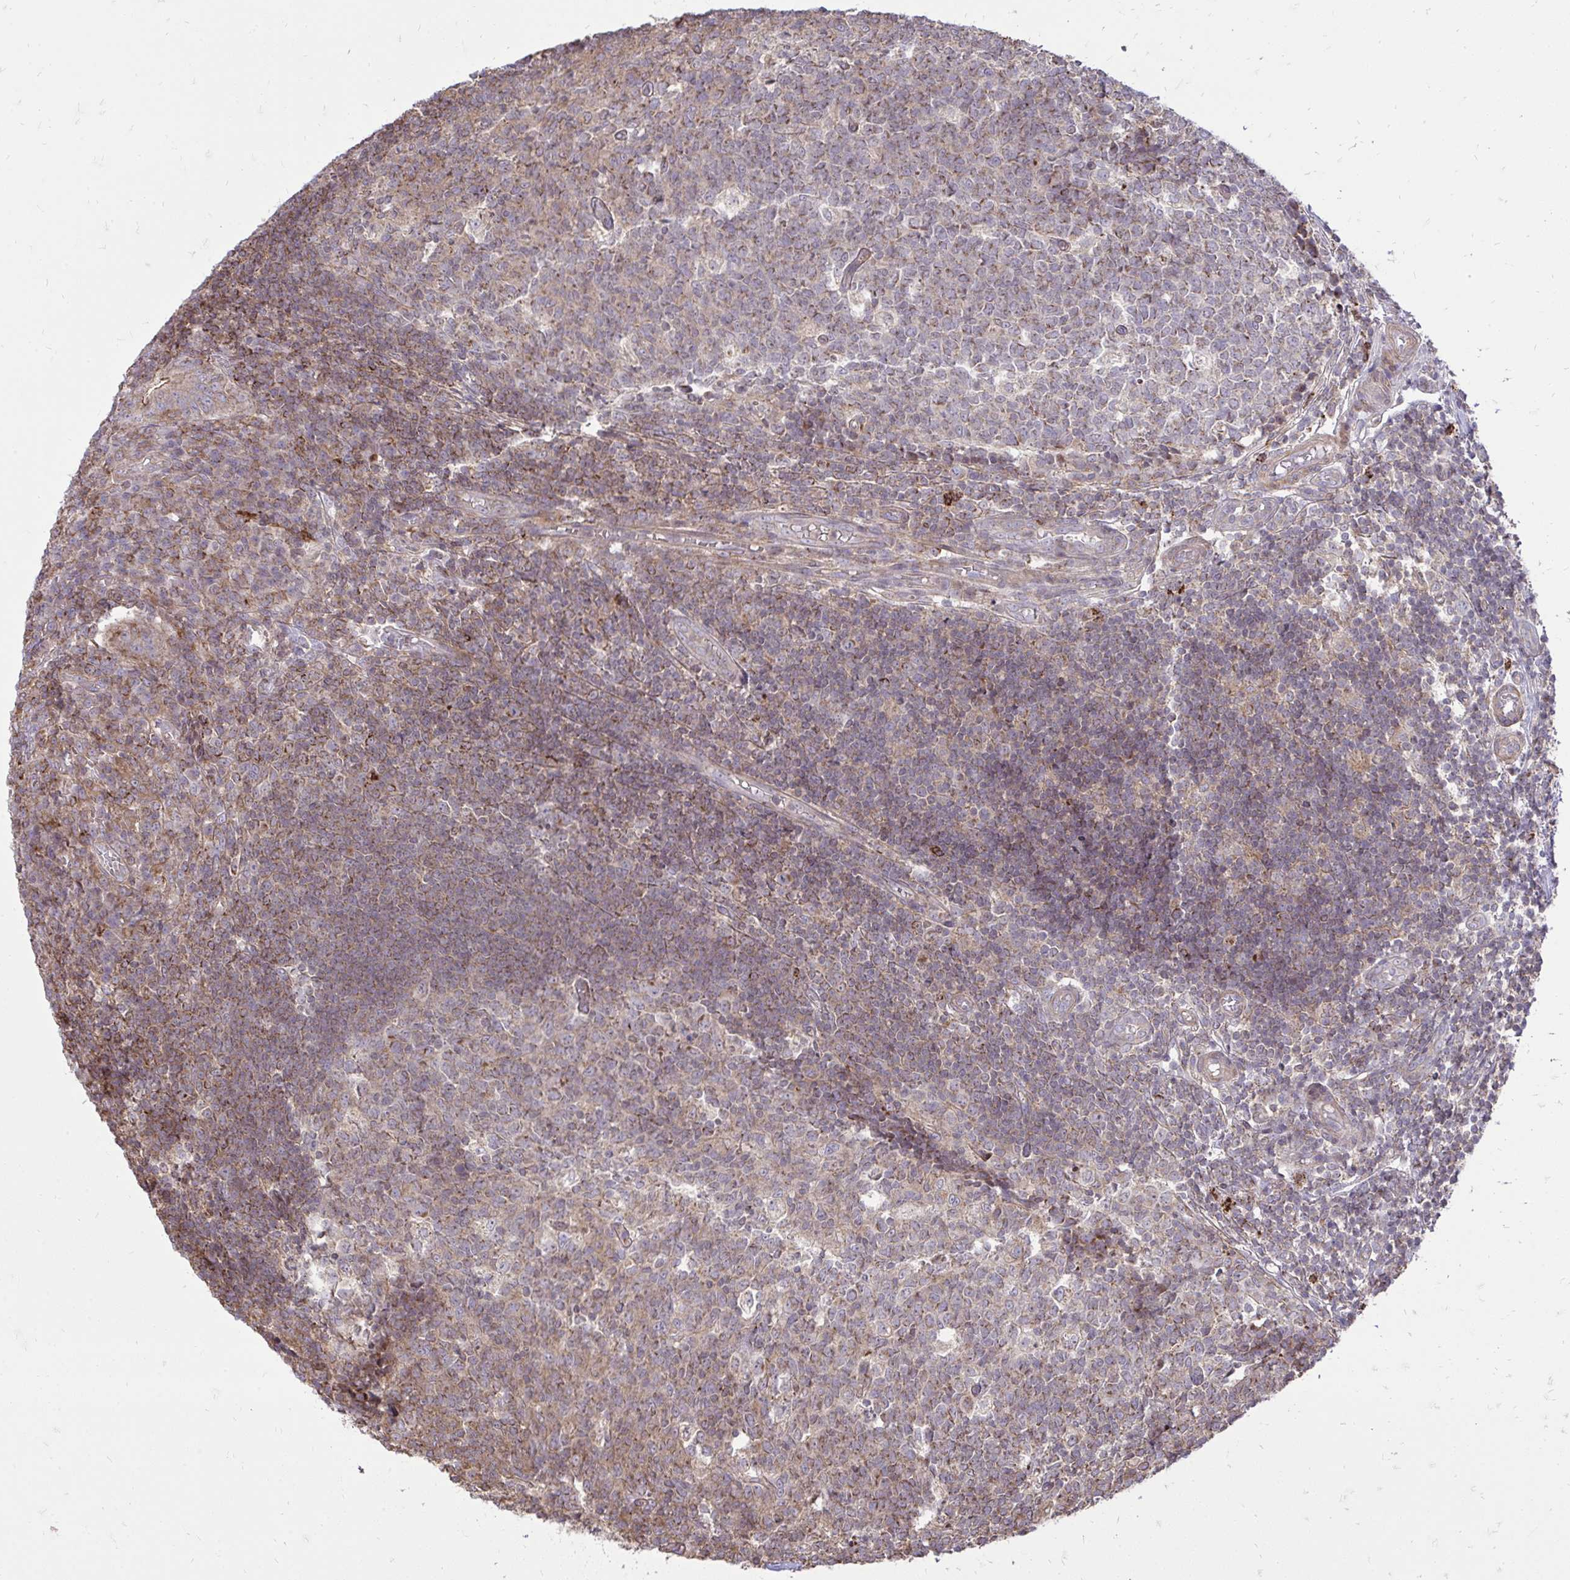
{"staining": {"intensity": "strong", "quantity": ">75%", "location": "cytoplasmic/membranous"}, "tissue": "appendix", "cell_type": "Glandular cells", "image_type": "normal", "snomed": [{"axis": "morphology", "description": "Normal tissue, NOS"}, {"axis": "topography", "description": "Appendix"}], "caption": "Appendix was stained to show a protein in brown. There is high levels of strong cytoplasmic/membranous staining in about >75% of glandular cells.", "gene": "SLC7A5", "patient": {"sex": "male", "age": 18}}